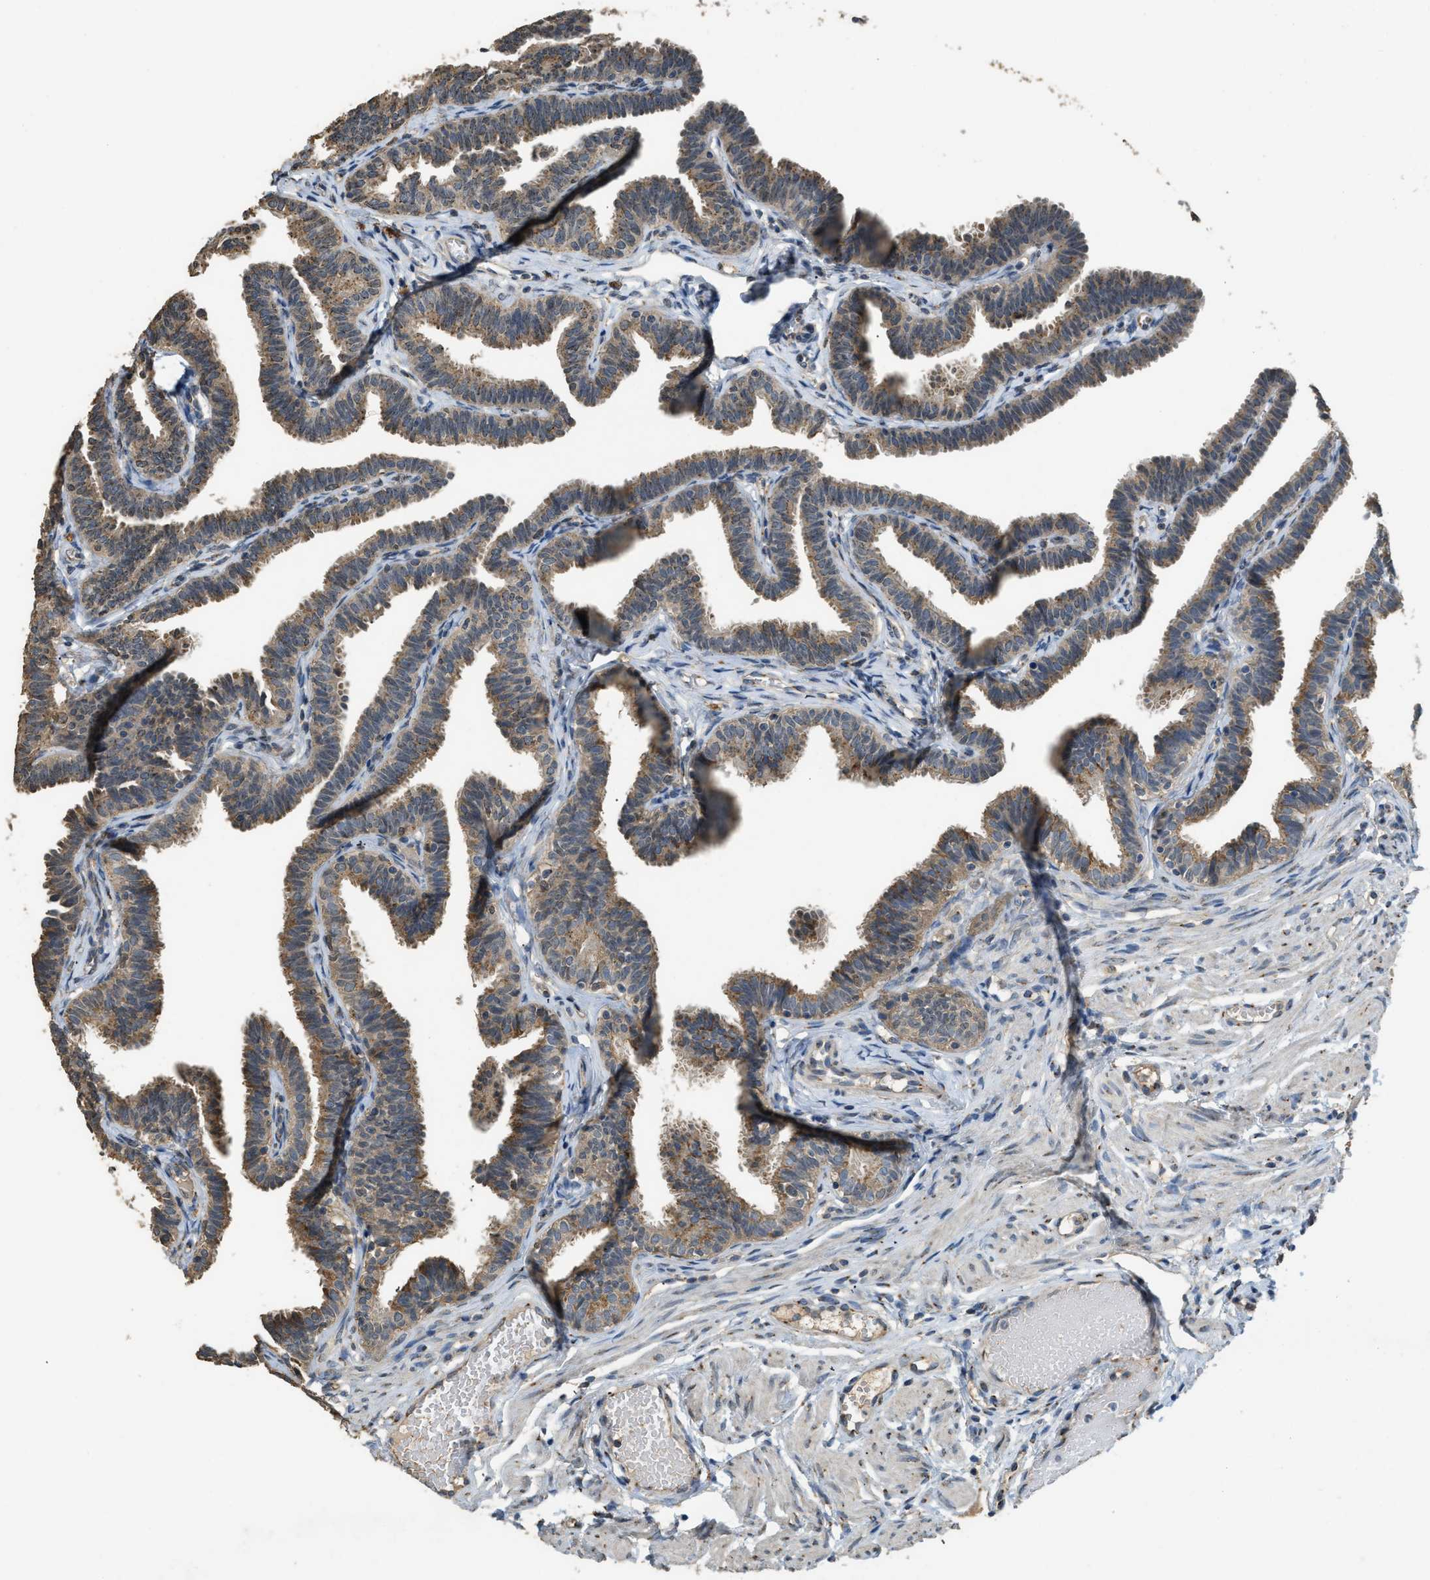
{"staining": {"intensity": "moderate", "quantity": ">75%", "location": "cytoplasmic/membranous"}, "tissue": "fallopian tube", "cell_type": "Glandular cells", "image_type": "normal", "snomed": [{"axis": "morphology", "description": "Normal tissue, NOS"}, {"axis": "topography", "description": "Fallopian tube"}, {"axis": "topography", "description": "Ovary"}], "caption": "Approximately >75% of glandular cells in benign fallopian tube display moderate cytoplasmic/membranous protein staining as visualized by brown immunohistochemical staining.", "gene": "IPO7", "patient": {"sex": "female", "age": 23}}